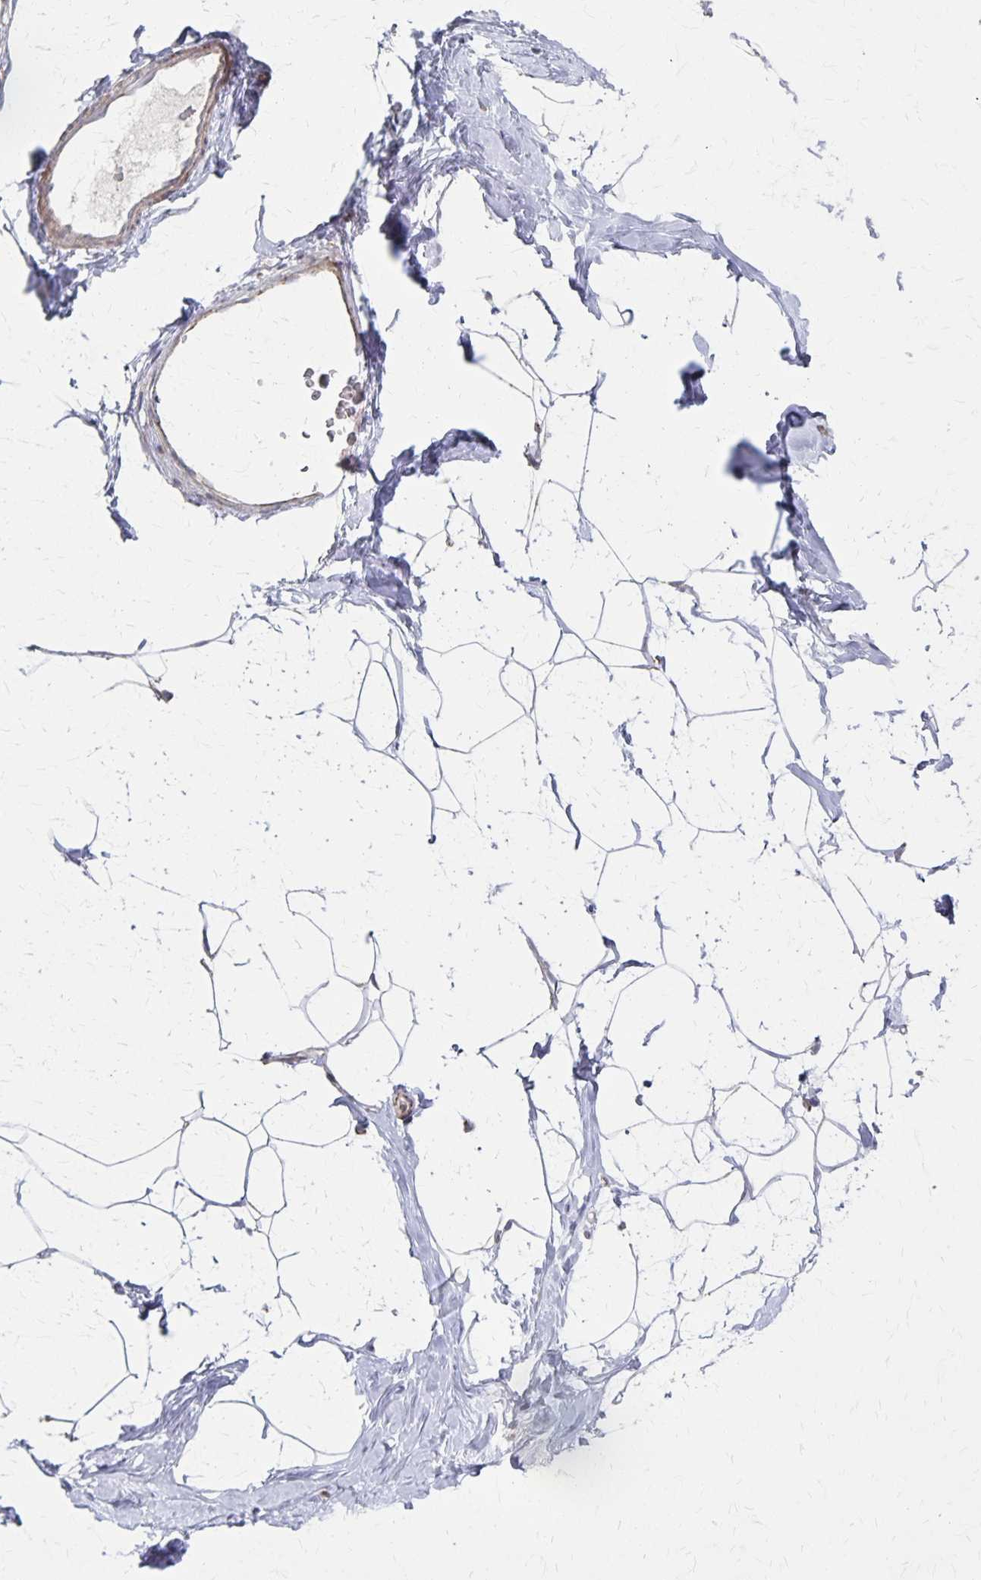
{"staining": {"intensity": "negative", "quantity": "none", "location": "none"}, "tissue": "breast", "cell_type": "Adipocytes", "image_type": "normal", "snomed": [{"axis": "morphology", "description": "Normal tissue, NOS"}, {"axis": "topography", "description": "Breast"}], "caption": "DAB immunohistochemical staining of benign breast demonstrates no significant positivity in adipocytes.", "gene": "DYRK4", "patient": {"sex": "female", "age": 32}}